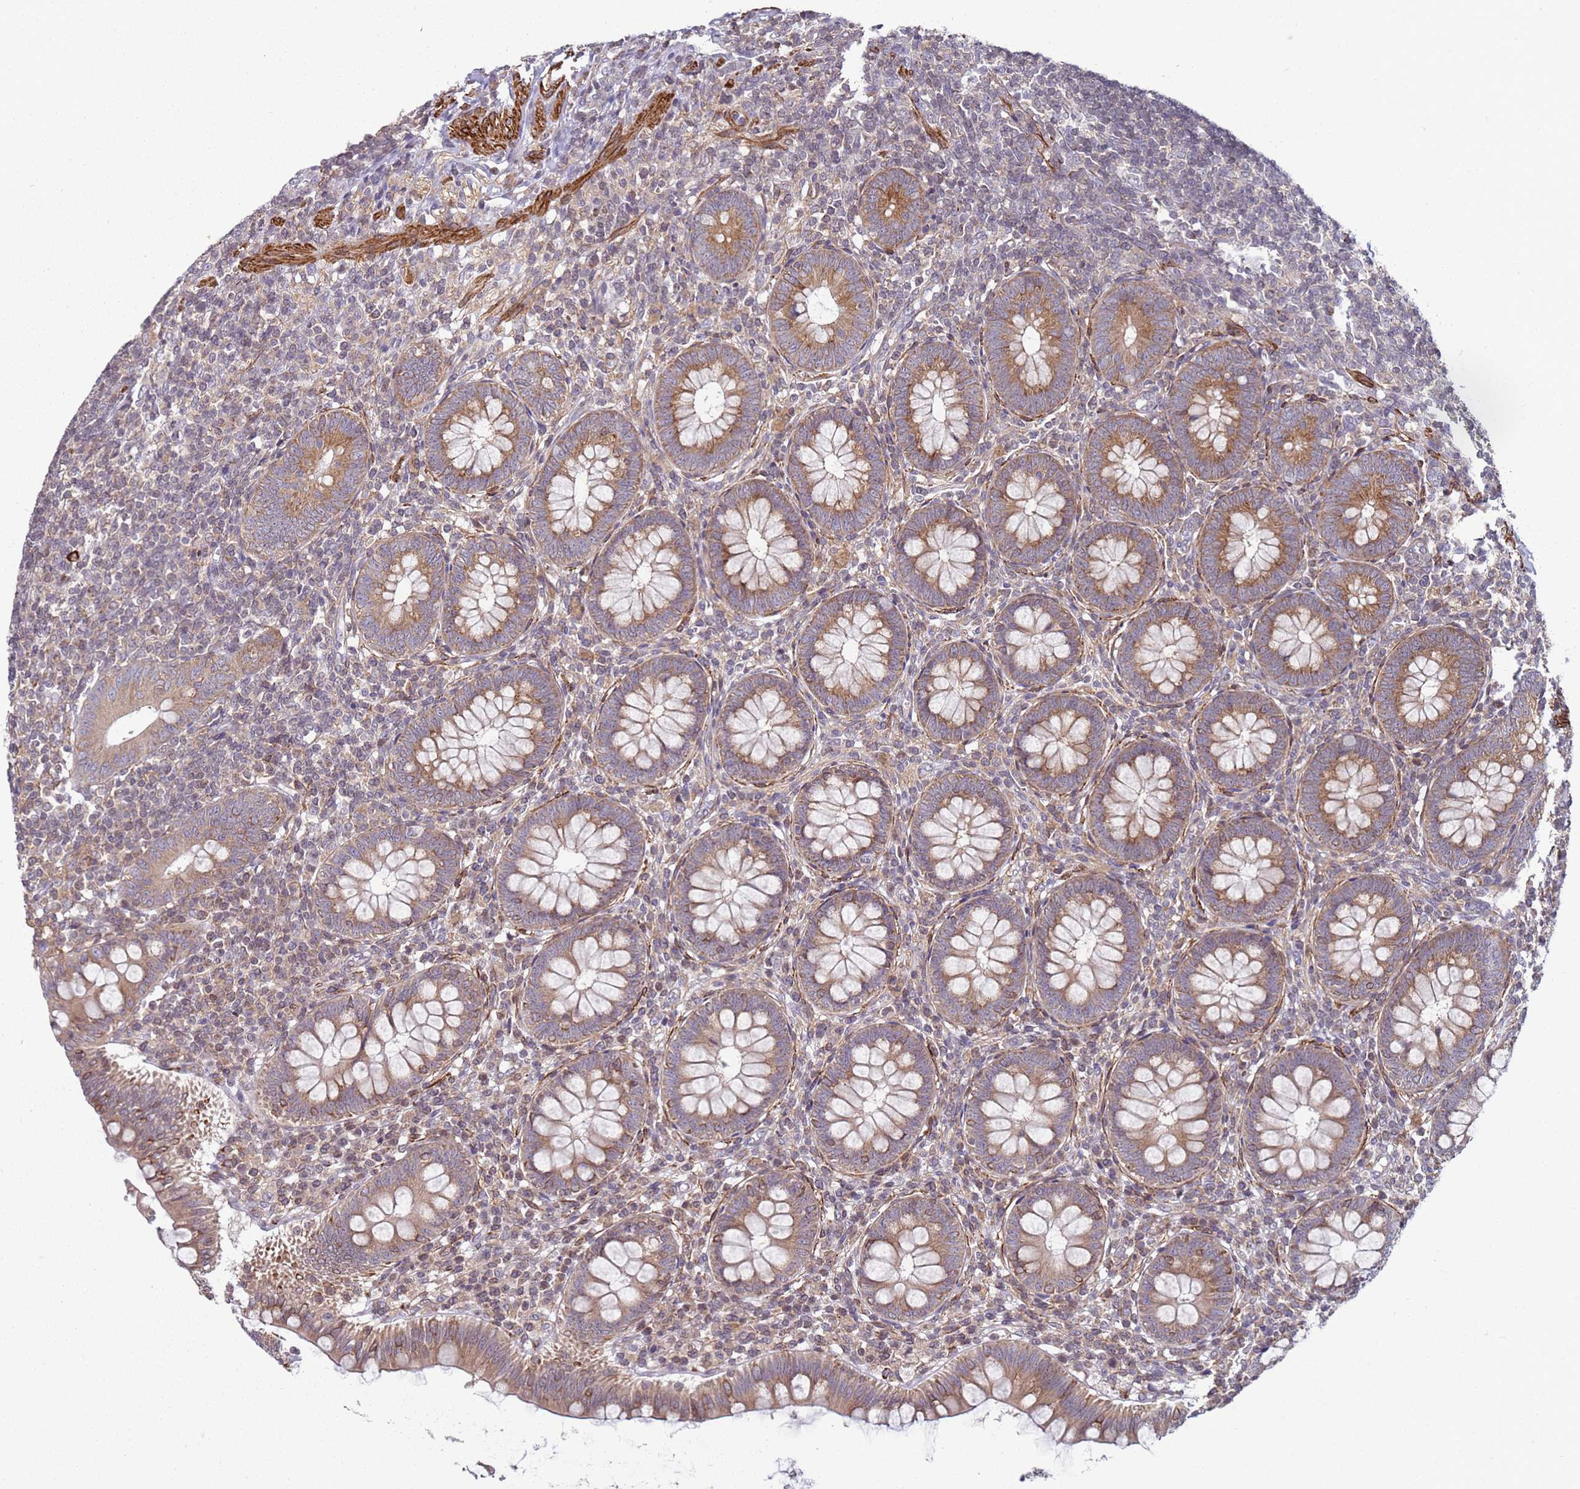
{"staining": {"intensity": "moderate", "quantity": ">75%", "location": "cytoplasmic/membranous"}, "tissue": "appendix", "cell_type": "Glandular cells", "image_type": "normal", "snomed": [{"axis": "morphology", "description": "Normal tissue, NOS"}, {"axis": "topography", "description": "Appendix"}], "caption": "Protein expression analysis of benign appendix reveals moderate cytoplasmic/membranous positivity in about >75% of glandular cells.", "gene": "SNAPC4", "patient": {"sex": "male", "age": 14}}